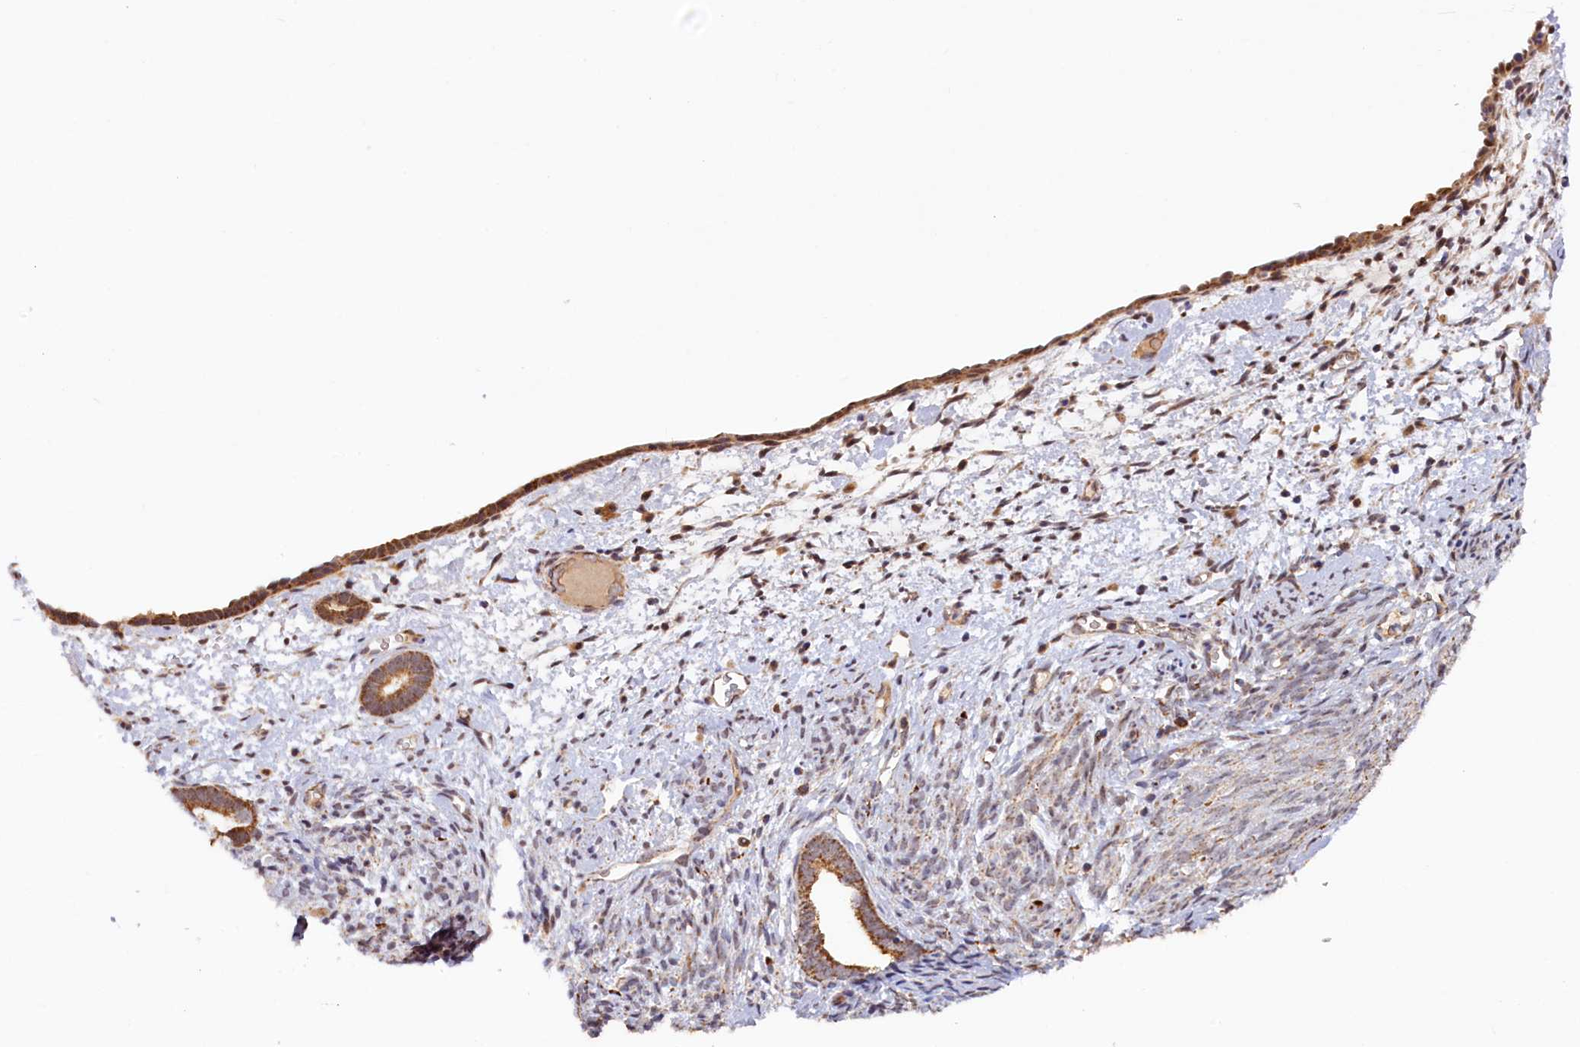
{"staining": {"intensity": "moderate", "quantity": ">75%", "location": "cytoplasmic/membranous"}, "tissue": "endometrium", "cell_type": "Cells in endometrial stroma", "image_type": "normal", "snomed": [{"axis": "morphology", "description": "Normal tissue, NOS"}, {"axis": "morphology", "description": "Adenocarcinoma, NOS"}, {"axis": "topography", "description": "Endometrium"}], "caption": "Immunohistochemistry histopathology image of benign endometrium: human endometrium stained using immunohistochemistry shows medium levels of moderate protein expression localized specifically in the cytoplasmic/membranous of cells in endometrial stroma, appearing as a cytoplasmic/membranous brown color.", "gene": "DUS3L", "patient": {"sex": "female", "age": 57}}